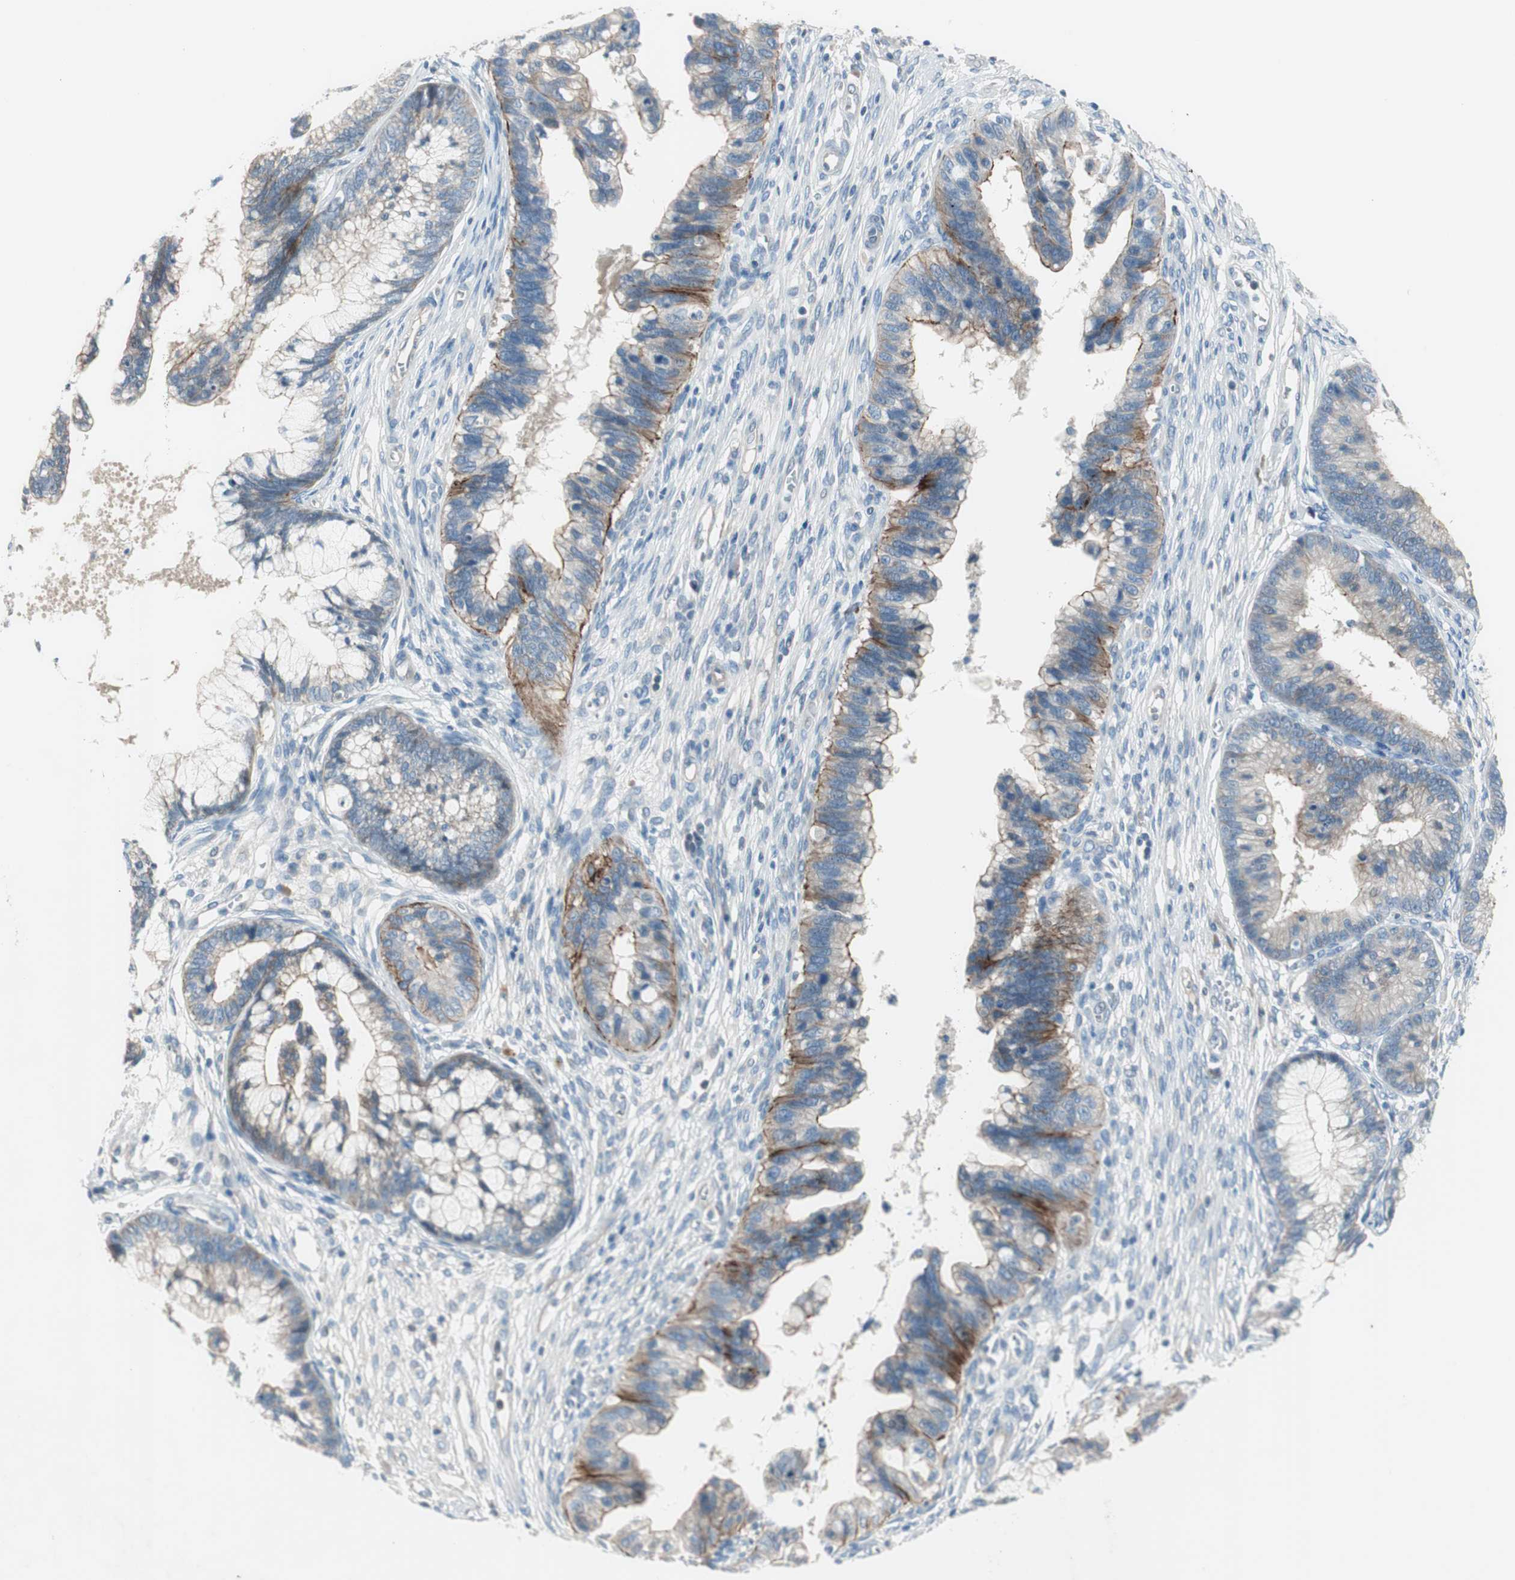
{"staining": {"intensity": "moderate", "quantity": "<25%", "location": "cytoplasmic/membranous"}, "tissue": "cervical cancer", "cell_type": "Tumor cells", "image_type": "cancer", "snomed": [{"axis": "morphology", "description": "Adenocarcinoma, NOS"}, {"axis": "topography", "description": "Cervix"}], "caption": "Immunohistochemical staining of human adenocarcinoma (cervical) shows moderate cytoplasmic/membranous protein positivity in about <25% of tumor cells. (Brightfield microscopy of DAB IHC at high magnification).", "gene": "PRRG4", "patient": {"sex": "female", "age": 44}}